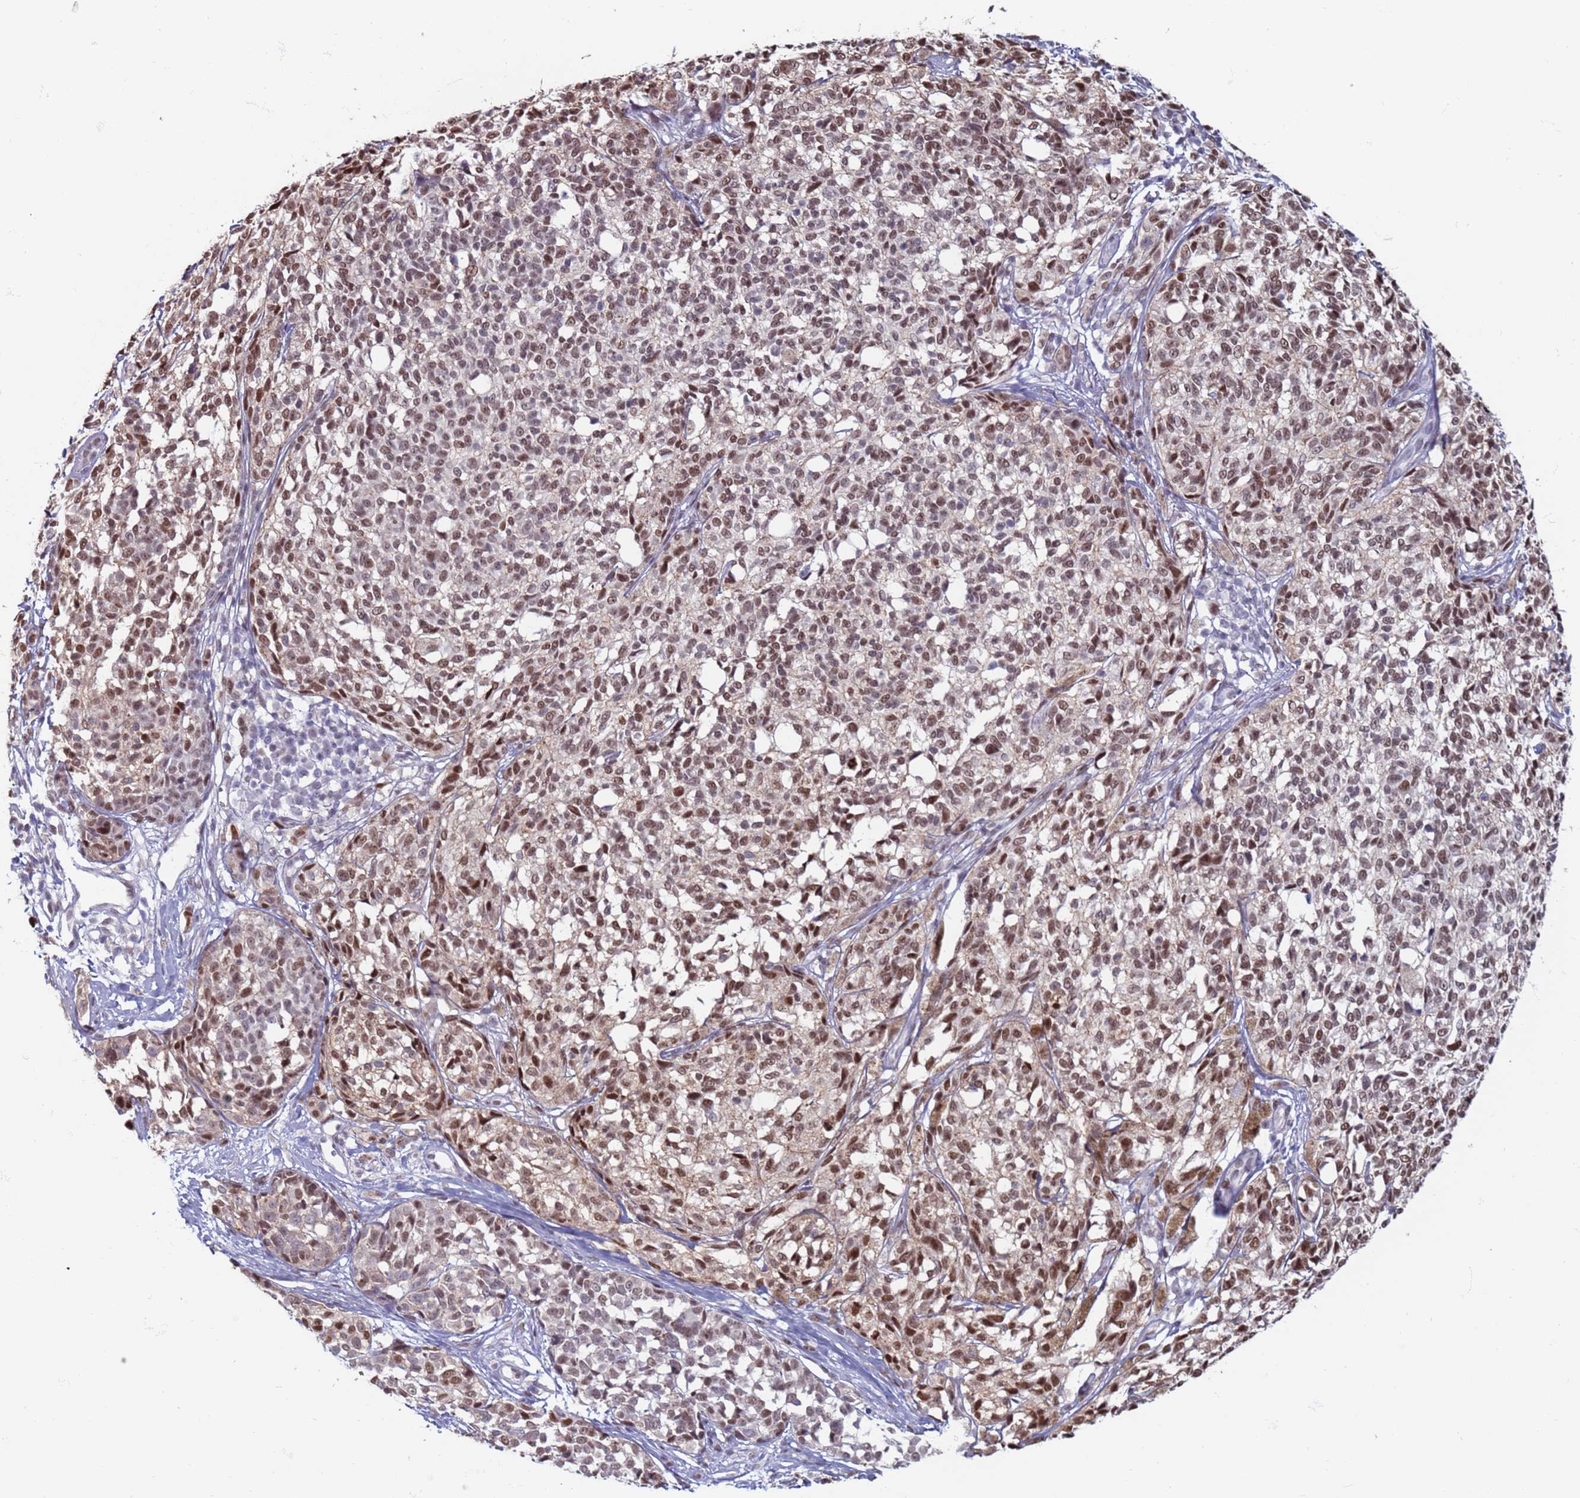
{"staining": {"intensity": "moderate", "quantity": ">75%", "location": "nuclear"}, "tissue": "melanoma", "cell_type": "Tumor cells", "image_type": "cancer", "snomed": [{"axis": "morphology", "description": "Malignant melanoma, NOS"}, {"axis": "topography", "description": "Skin of upper extremity"}], "caption": "Immunohistochemistry (IHC) micrograph of neoplastic tissue: human malignant melanoma stained using immunohistochemistry (IHC) exhibits medium levels of moderate protein expression localized specifically in the nuclear of tumor cells, appearing as a nuclear brown color.", "gene": "SAE1", "patient": {"sex": "male", "age": 40}}